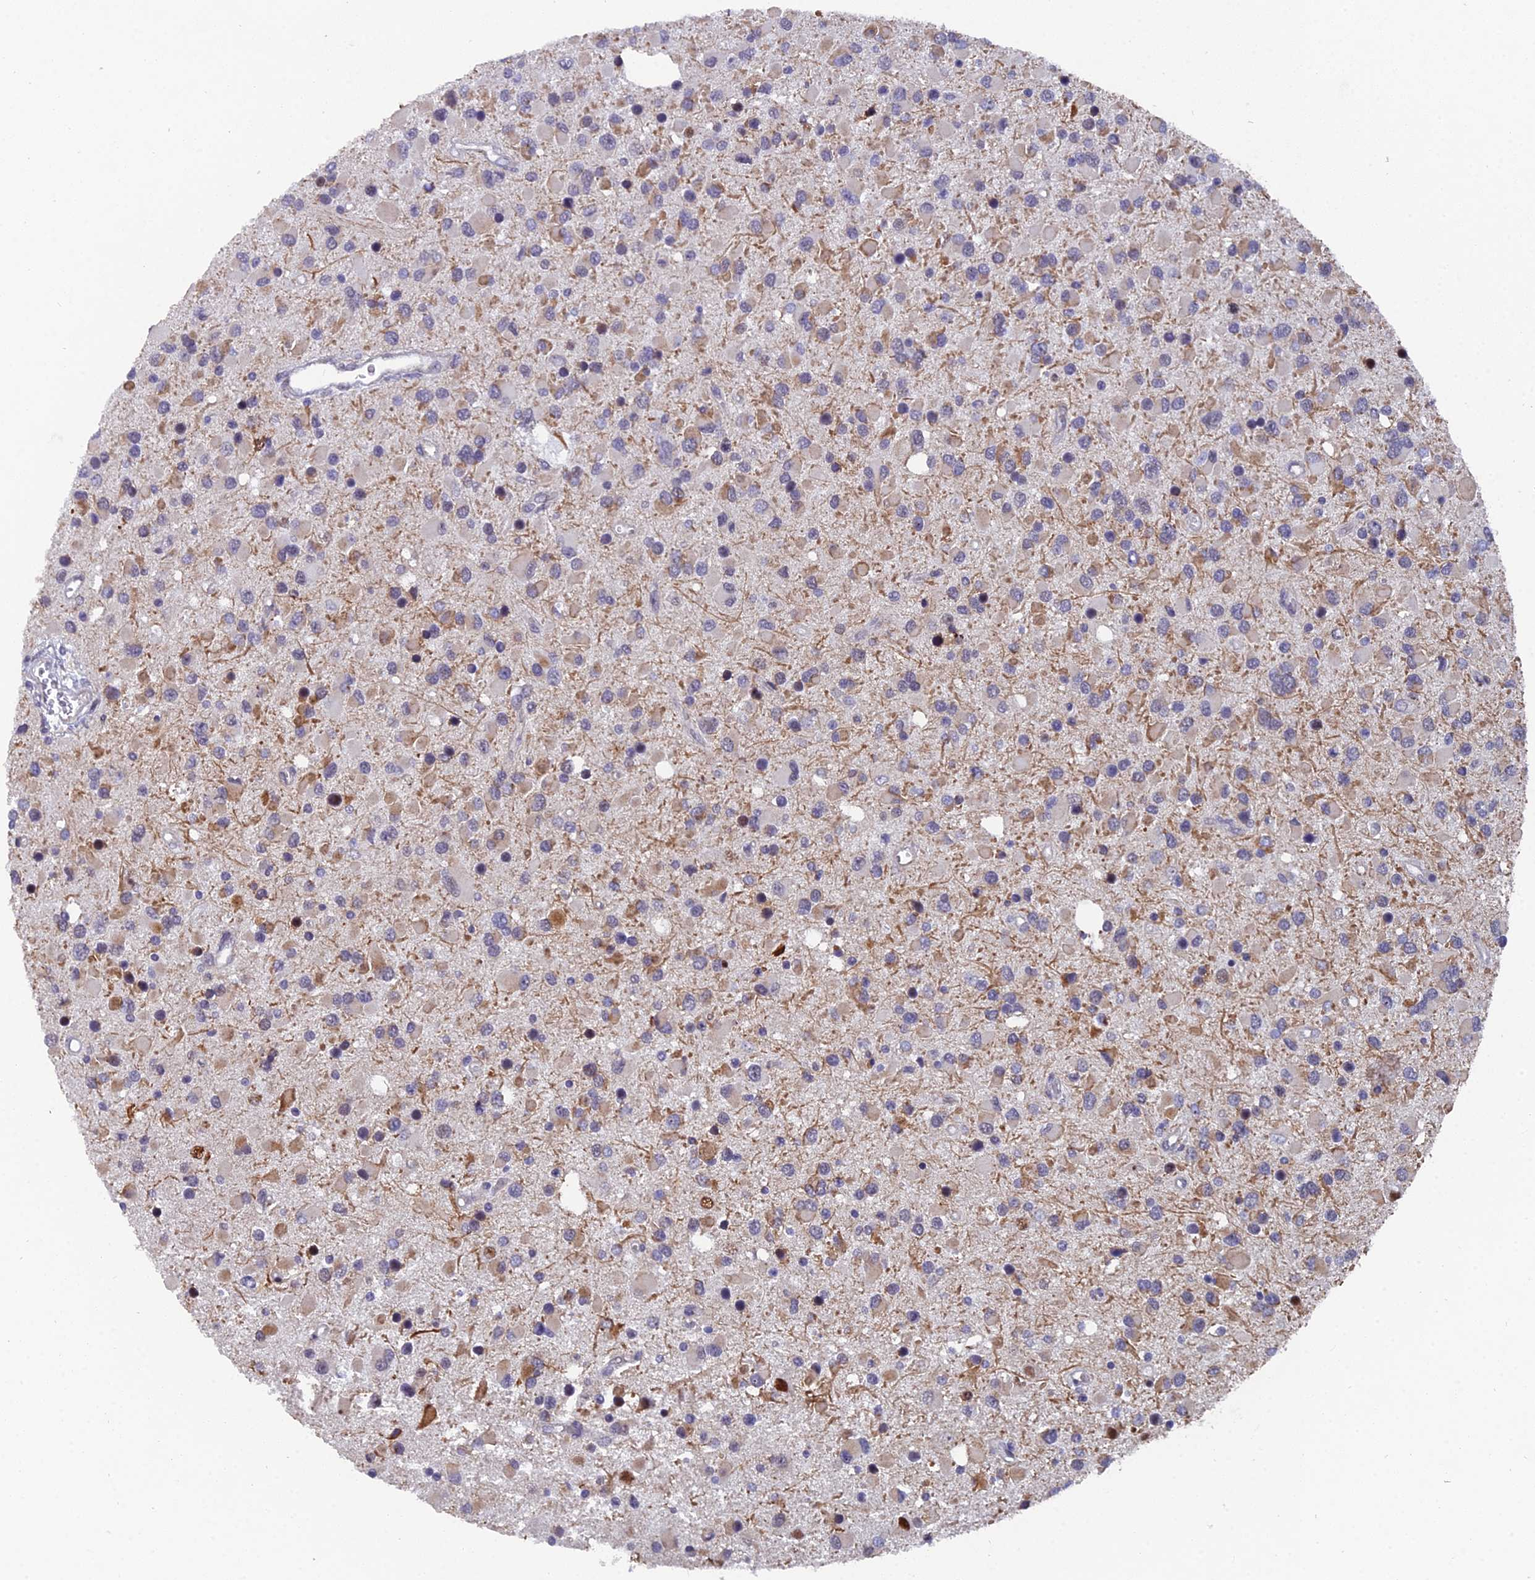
{"staining": {"intensity": "weak", "quantity": "25%-75%", "location": "cytoplasmic/membranous"}, "tissue": "glioma", "cell_type": "Tumor cells", "image_type": "cancer", "snomed": [{"axis": "morphology", "description": "Glioma, malignant, High grade"}, {"axis": "topography", "description": "Brain"}], "caption": "DAB immunohistochemical staining of glioma shows weak cytoplasmic/membranous protein staining in about 25%-75% of tumor cells.", "gene": "XKR9", "patient": {"sex": "male", "age": 53}}